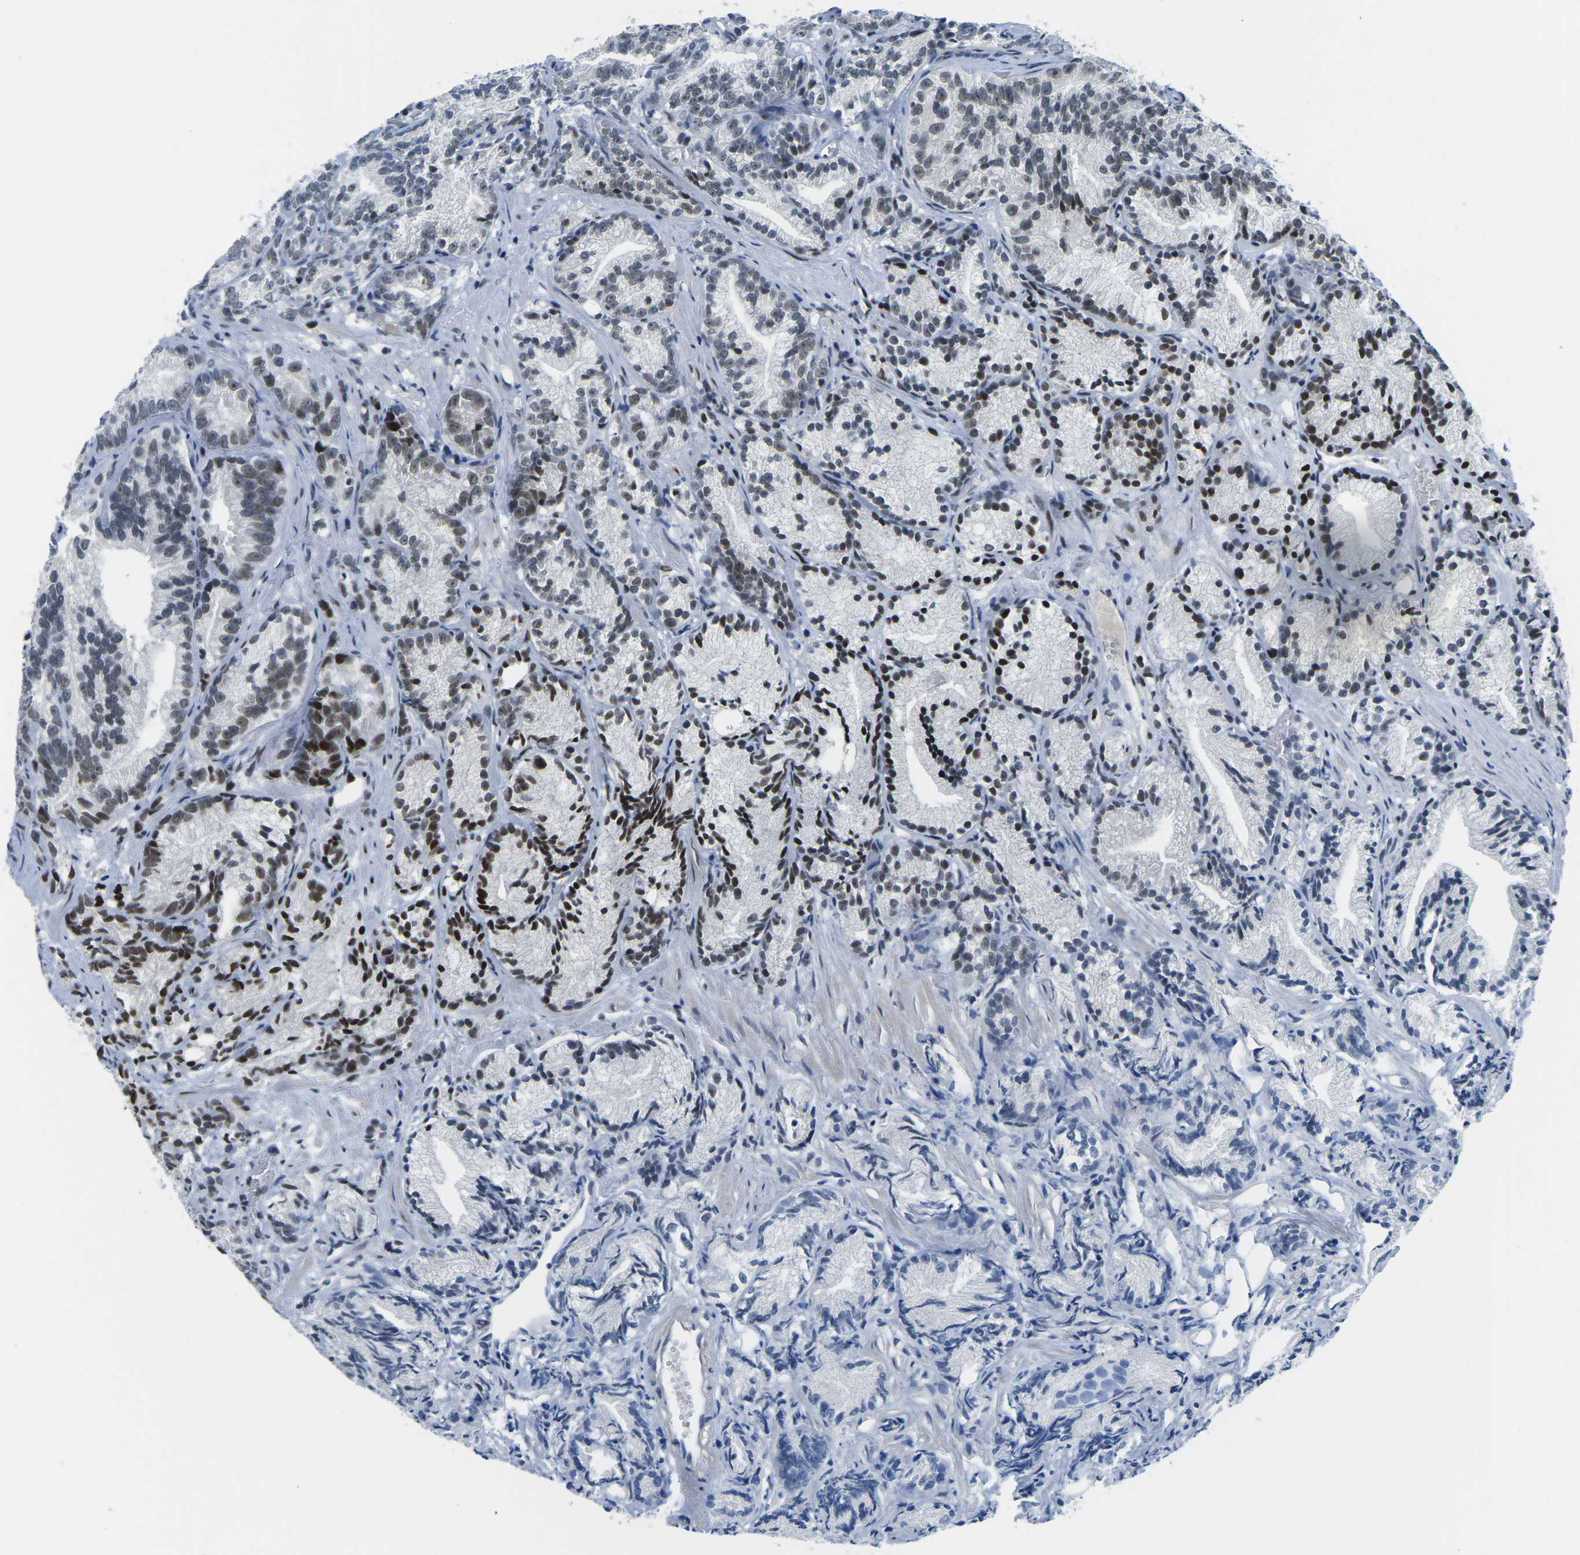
{"staining": {"intensity": "strong", "quantity": "<25%", "location": "nuclear"}, "tissue": "prostate cancer", "cell_type": "Tumor cells", "image_type": "cancer", "snomed": [{"axis": "morphology", "description": "Adenocarcinoma, Low grade"}, {"axis": "topography", "description": "Prostate"}], "caption": "Immunohistochemical staining of prostate low-grade adenocarcinoma displays strong nuclear protein staining in approximately <25% of tumor cells.", "gene": "PRPF8", "patient": {"sex": "male", "age": 89}}